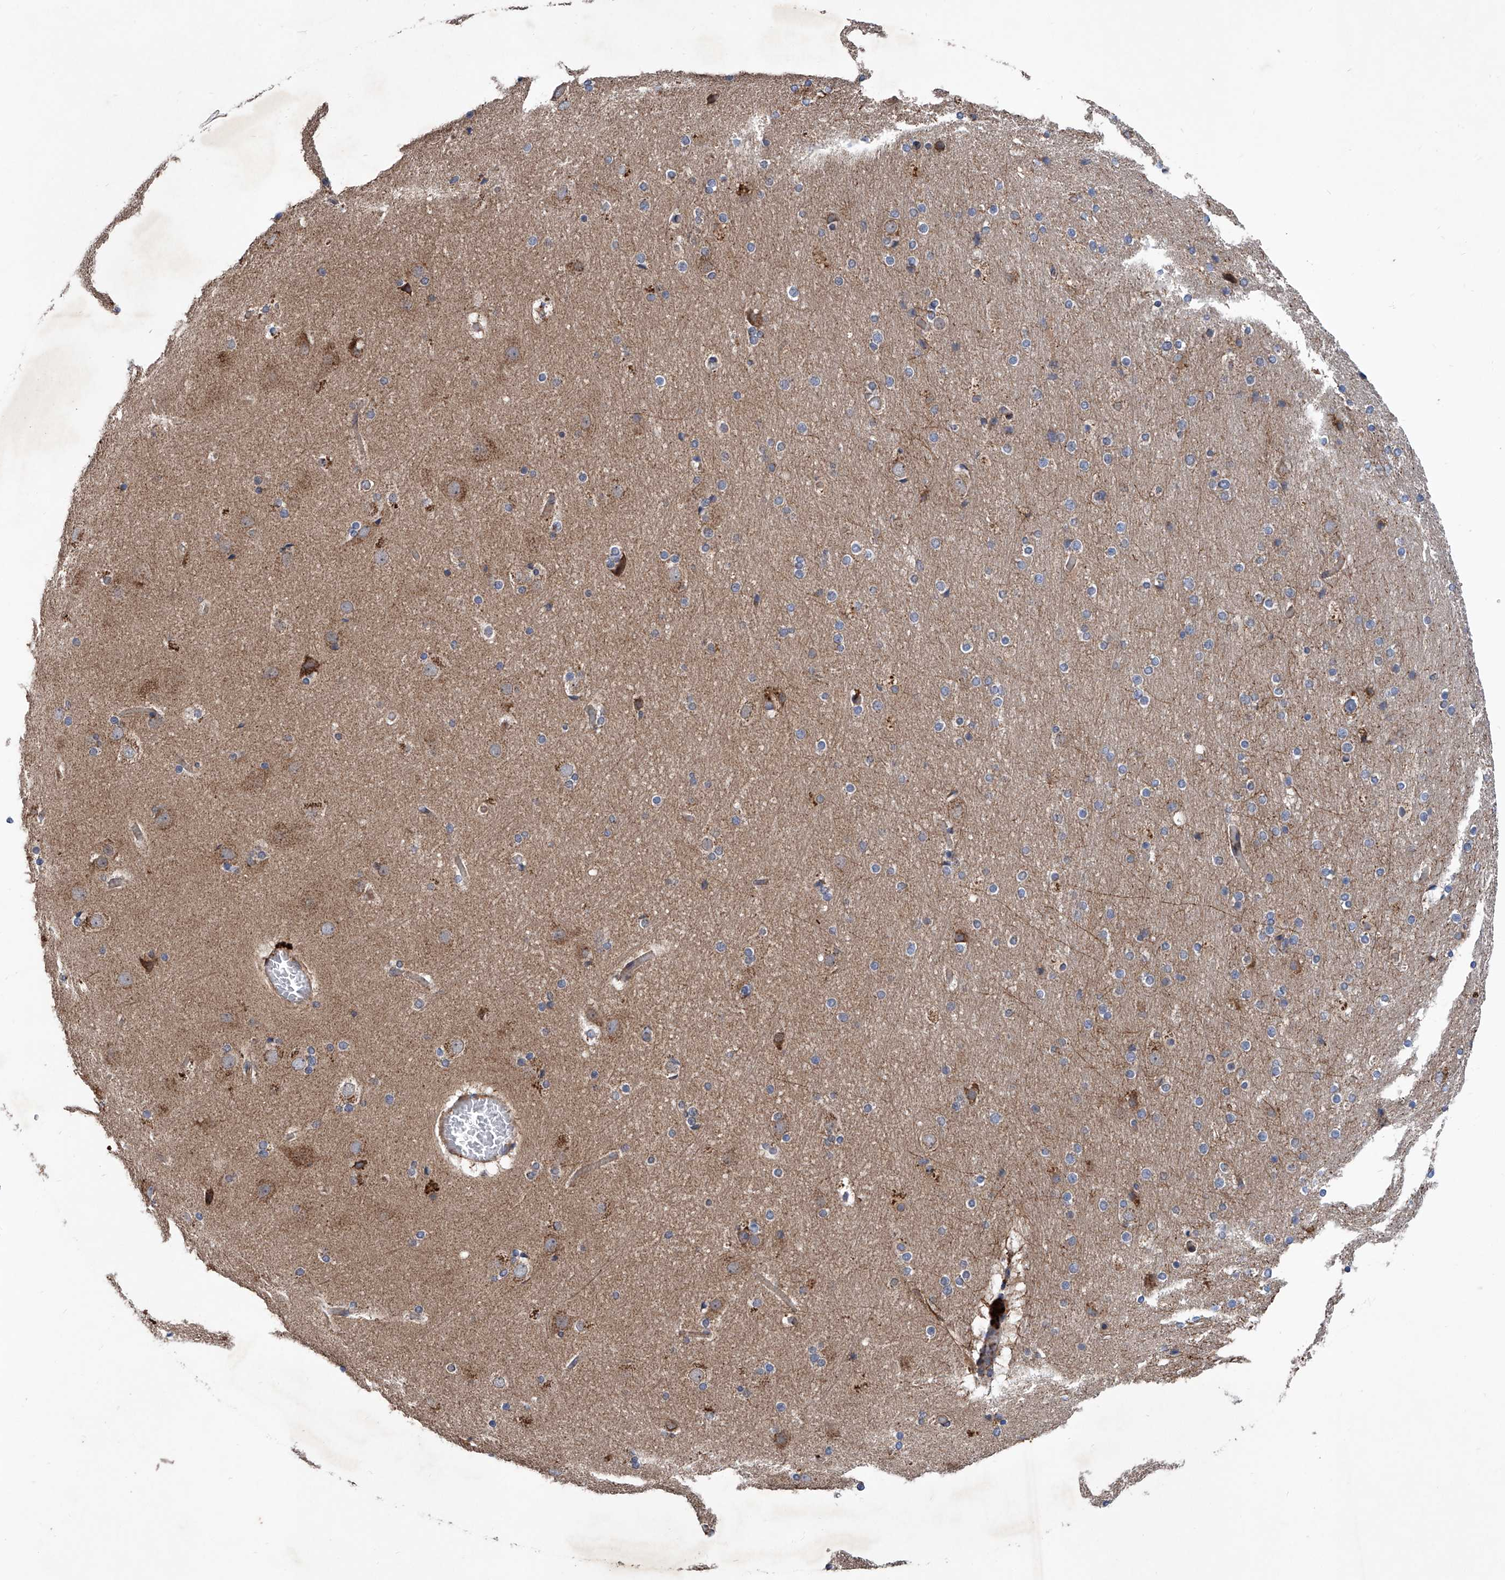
{"staining": {"intensity": "moderate", "quantity": ">75%", "location": "cytoplasmic/membranous"}, "tissue": "cerebral cortex", "cell_type": "Endothelial cells", "image_type": "normal", "snomed": [{"axis": "morphology", "description": "Normal tissue, NOS"}, {"axis": "topography", "description": "Cerebral cortex"}], "caption": "This photomicrograph displays immunohistochemistry staining of normal human cerebral cortex, with medium moderate cytoplasmic/membranous staining in approximately >75% of endothelial cells.", "gene": "ASCC3", "patient": {"sex": "male", "age": 57}}